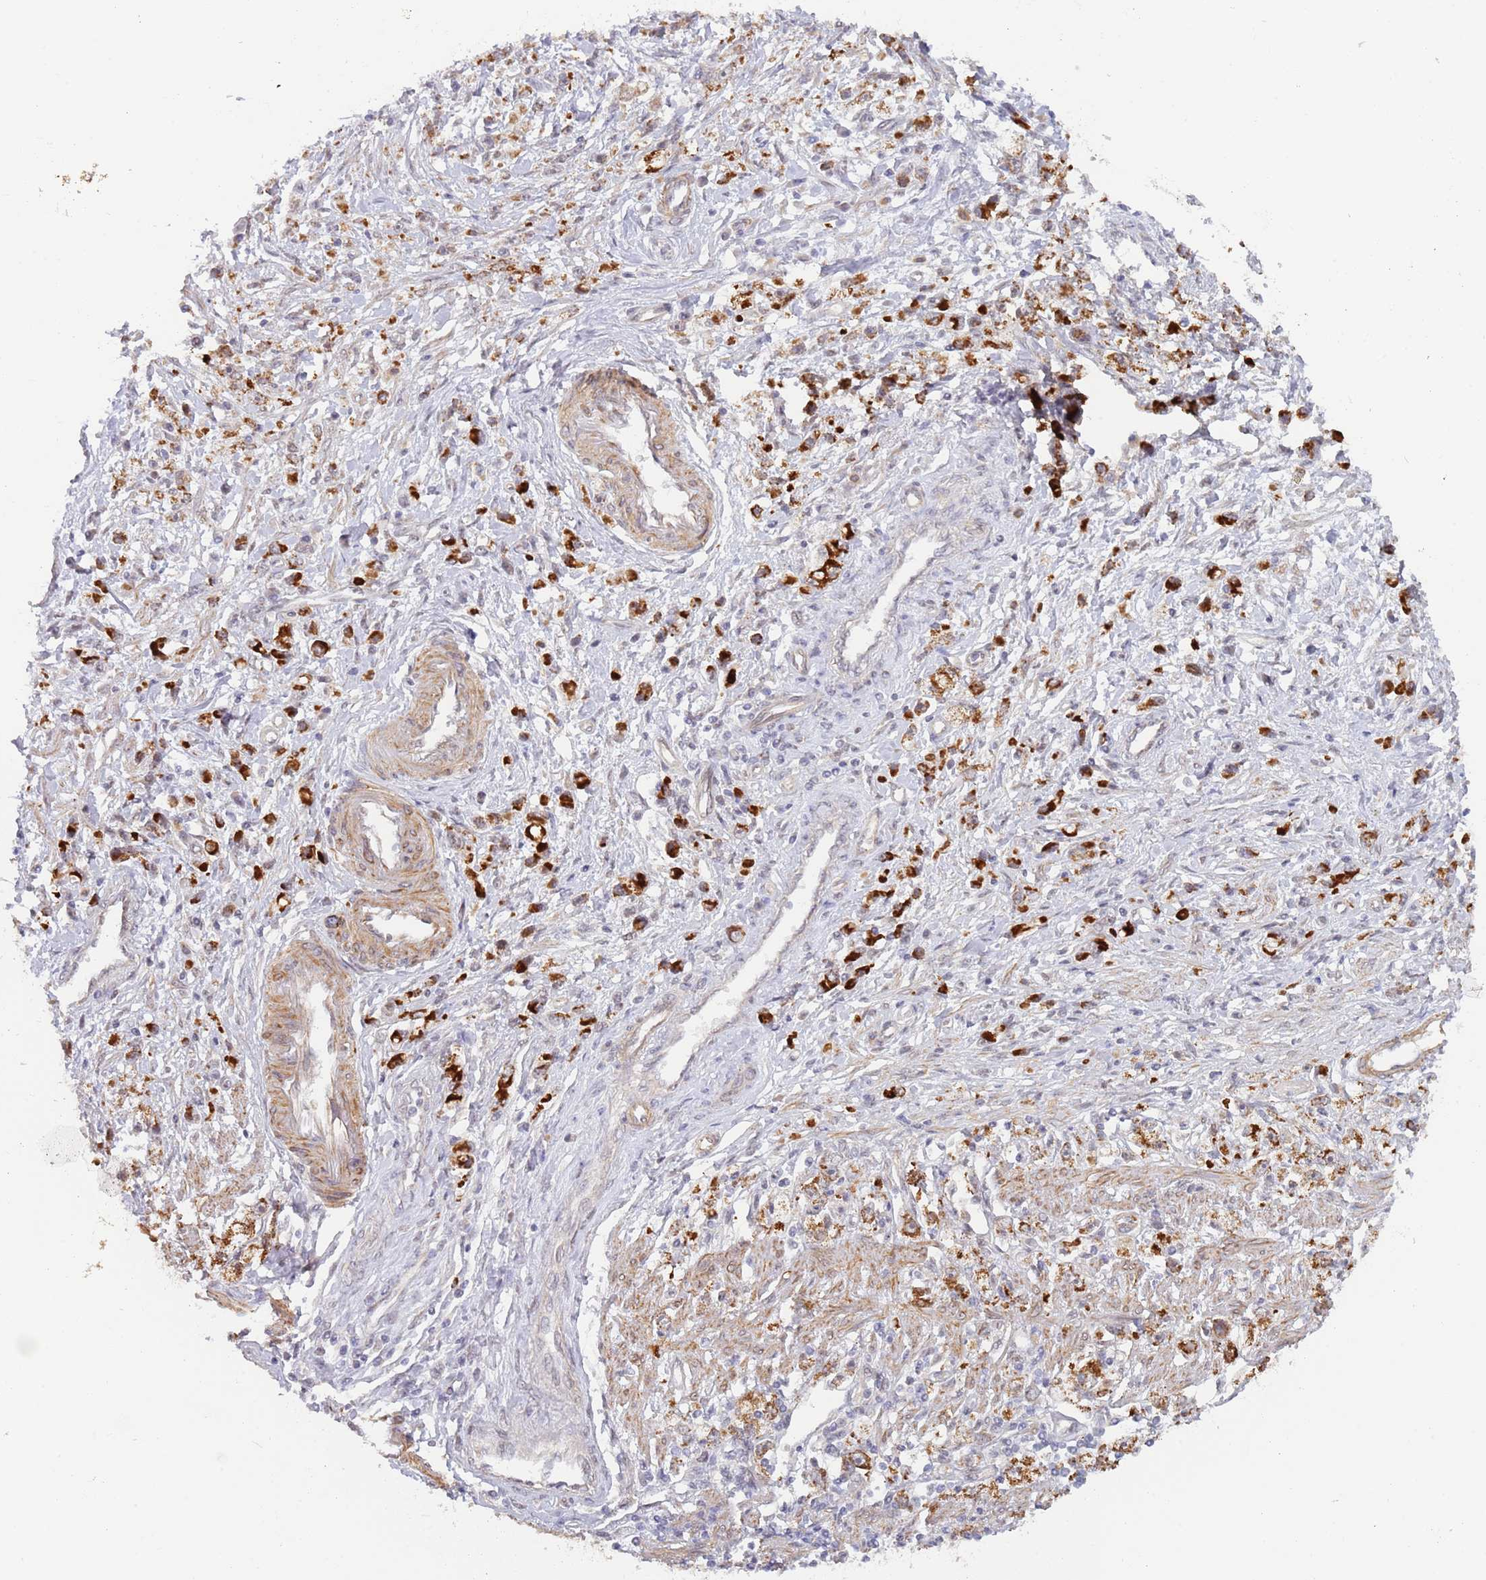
{"staining": {"intensity": "strong", "quantity": ">75%", "location": "cytoplasmic/membranous"}, "tissue": "stomach cancer", "cell_type": "Tumor cells", "image_type": "cancer", "snomed": [{"axis": "morphology", "description": "Adenocarcinoma, NOS"}, {"axis": "topography", "description": "Stomach"}], "caption": "Adenocarcinoma (stomach) tissue demonstrates strong cytoplasmic/membranous staining in about >75% of tumor cells", "gene": "UQCC3", "patient": {"sex": "female", "age": 59}}